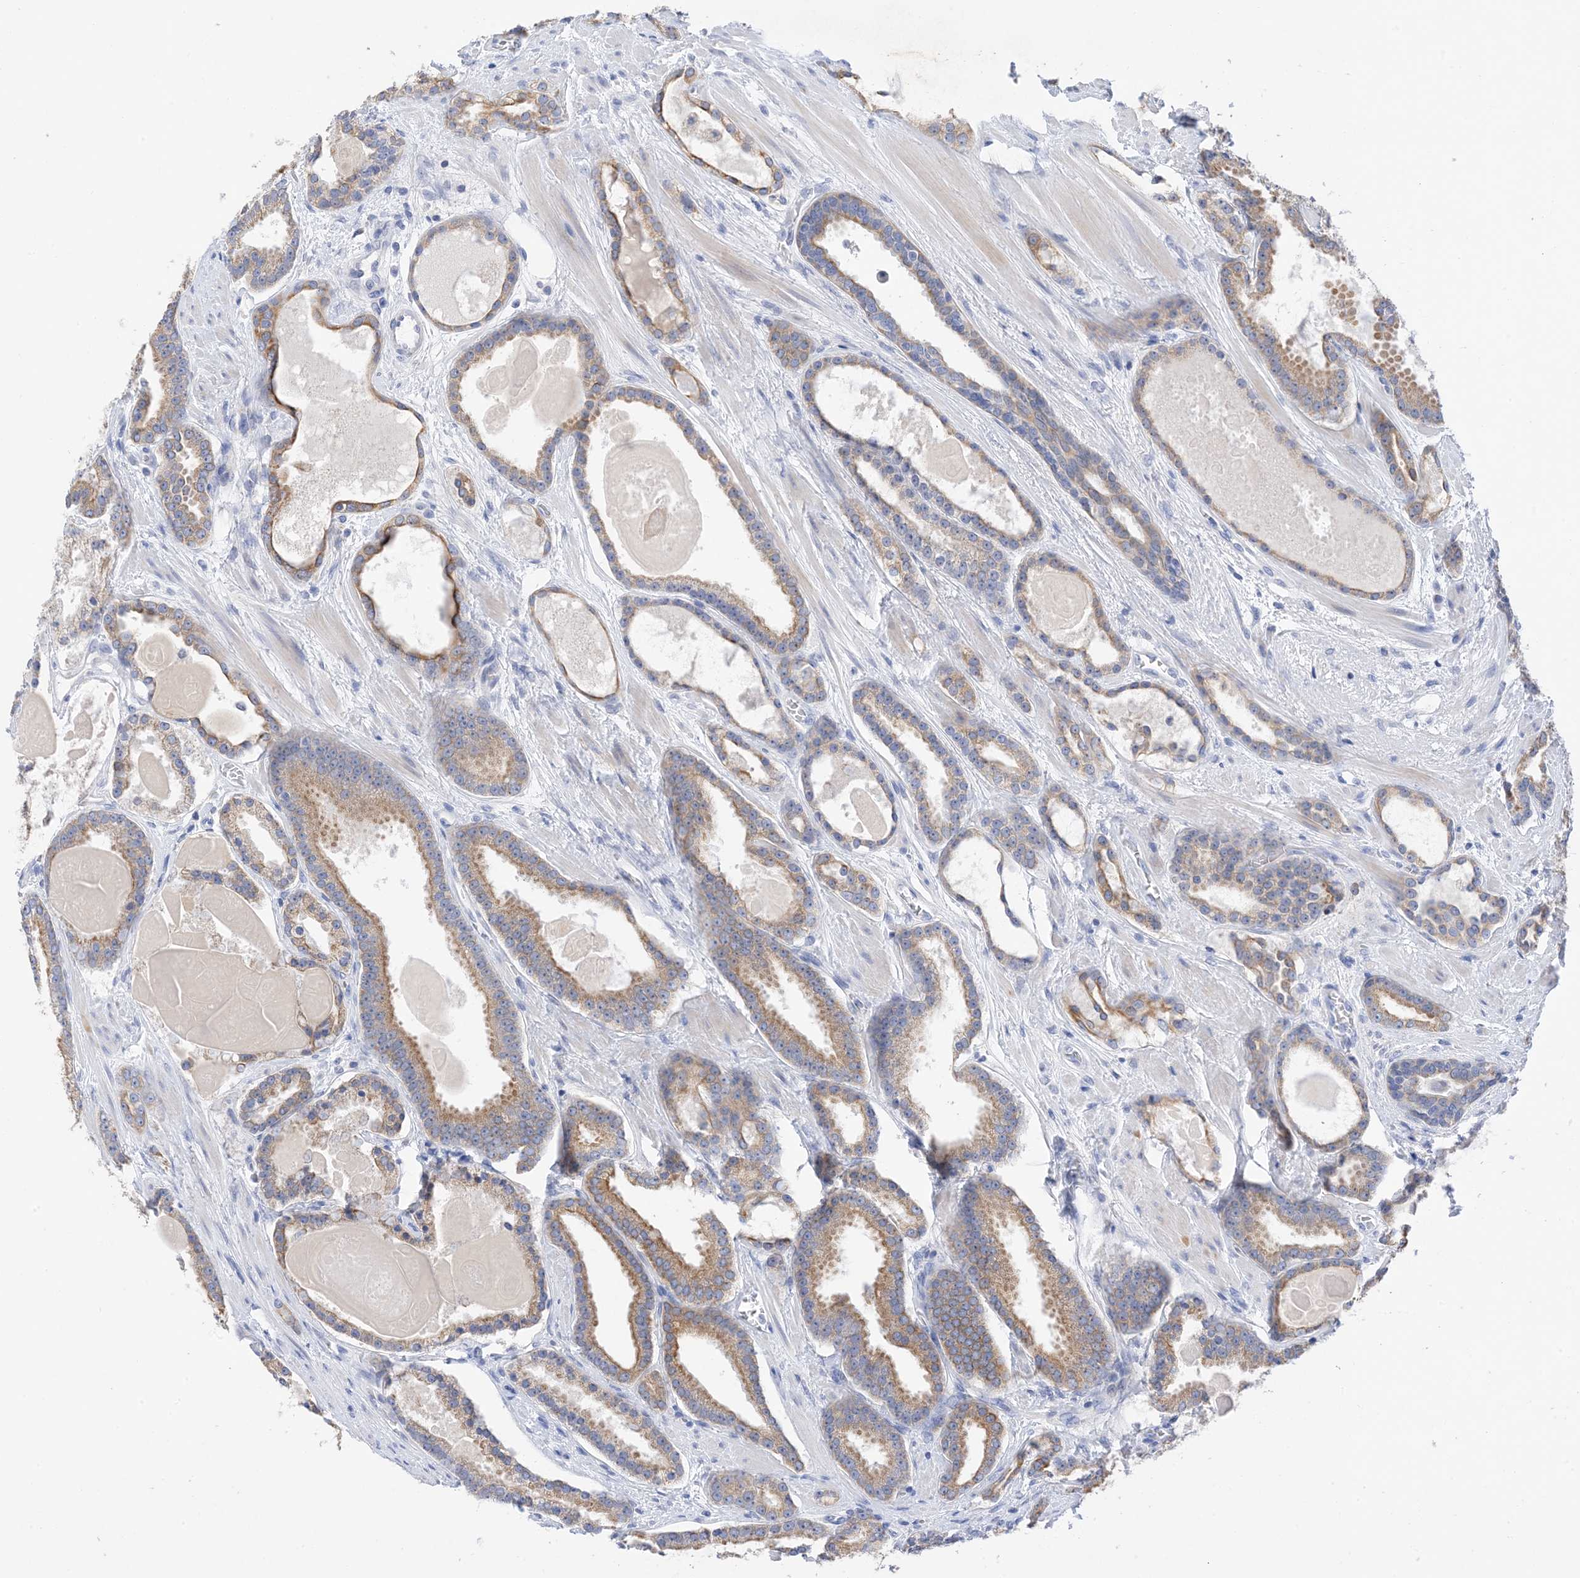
{"staining": {"intensity": "moderate", "quantity": ">75%", "location": "cytoplasmic/membranous"}, "tissue": "prostate cancer", "cell_type": "Tumor cells", "image_type": "cancer", "snomed": [{"axis": "morphology", "description": "Adenocarcinoma, High grade"}, {"axis": "topography", "description": "Prostate"}], "caption": "Prostate cancer (adenocarcinoma (high-grade)) stained with DAB (3,3'-diaminobenzidine) immunohistochemistry (IHC) exhibits medium levels of moderate cytoplasmic/membranous positivity in about >75% of tumor cells.", "gene": "PLK4", "patient": {"sex": "male", "age": 60}}